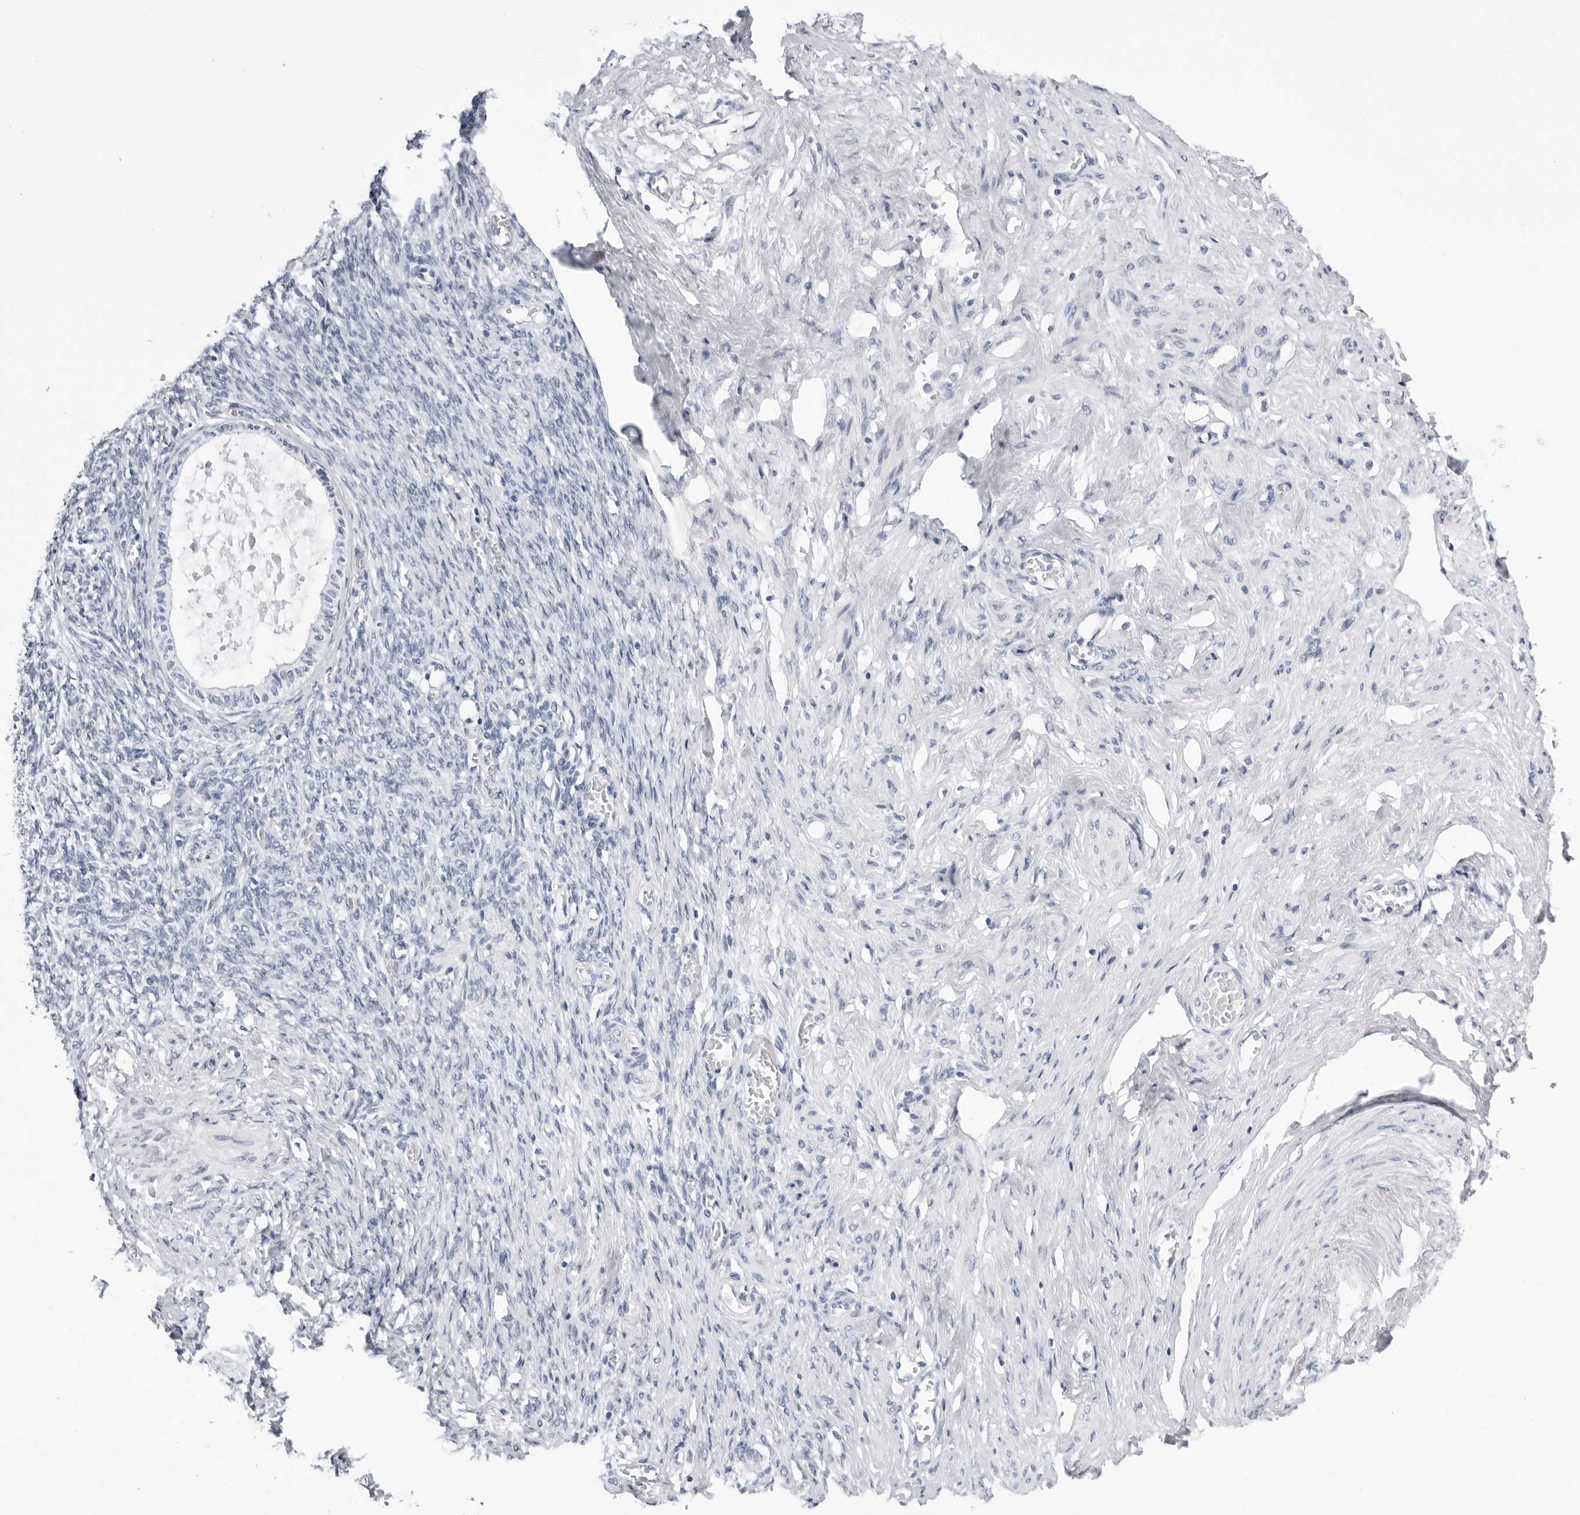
{"staining": {"intensity": "negative", "quantity": "none", "location": "none"}, "tissue": "adipose tissue", "cell_type": "Adipocytes", "image_type": "normal", "snomed": [{"axis": "morphology", "description": "Normal tissue, NOS"}, {"axis": "topography", "description": "Vascular tissue"}, {"axis": "topography", "description": "Fallopian tube"}, {"axis": "topography", "description": "Ovary"}], "caption": "This is a image of immunohistochemistry (IHC) staining of unremarkable adipose tissue, which shows no staining in adipocytes. (DAB IHC visualized using brightfield microscopy, high magnification).", "gene": "ZNF502", "patient": {"sex": "female", "age": 67}}